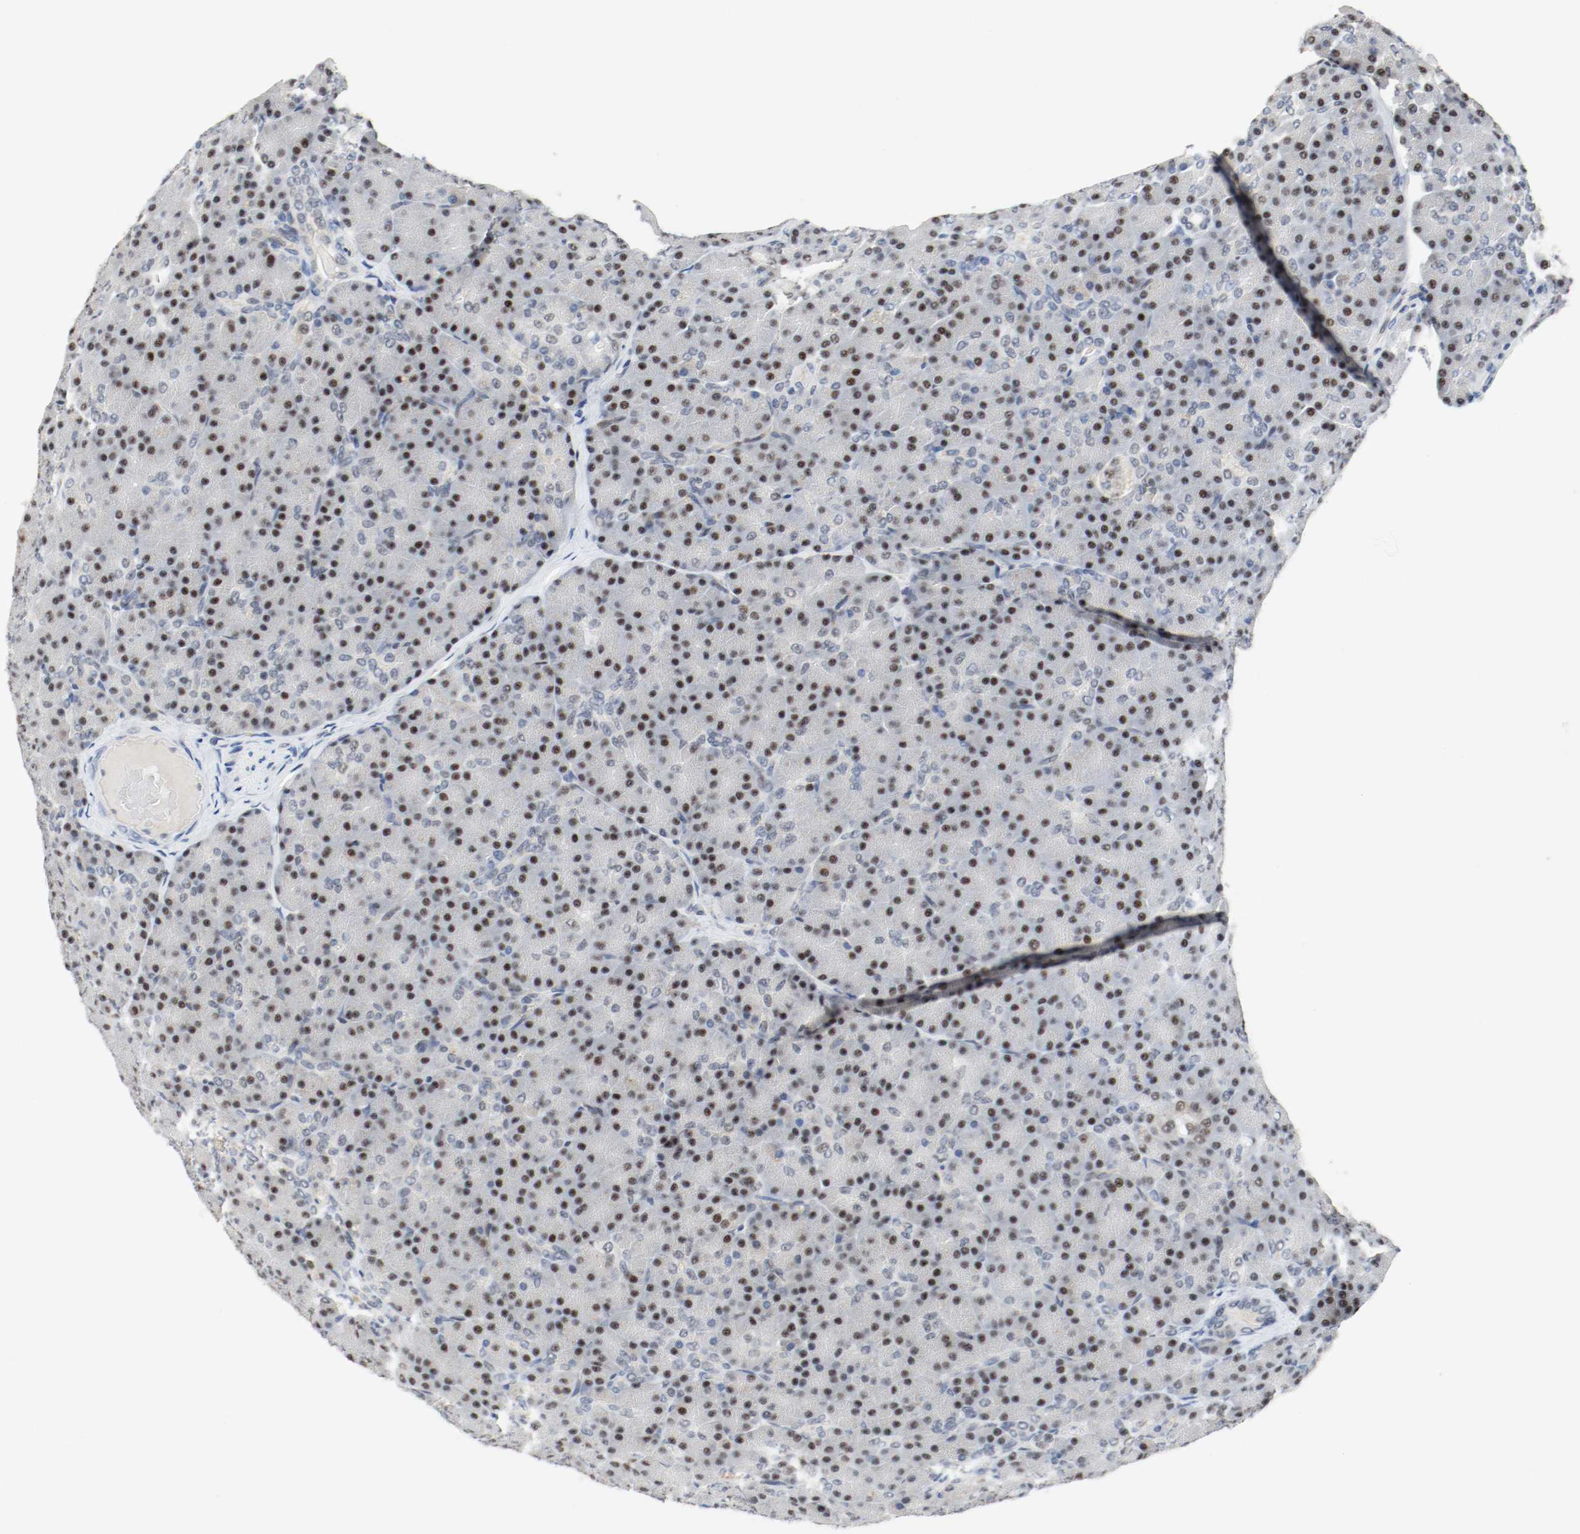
{"staining": {"intensity": "strong", "quantity": ">75%", "location": "nuclear"}, "tissue": "pancreas", "cell_type": "Exocrine glandular cells", "image_type": "normal", "snomed": [{"axis": "morphology", "description": "Normal tissue, NOS"}, {"axis": "topography", "description": "Pancreas"}], "caption": "A histopathology image of pancreas stained for a protein displays strong nuclear brown staining in exocrine glandular cells. Nuclei are stained in blue.", "gene": "ASH1L", "patient": {"sex": "female", "age": 43}}